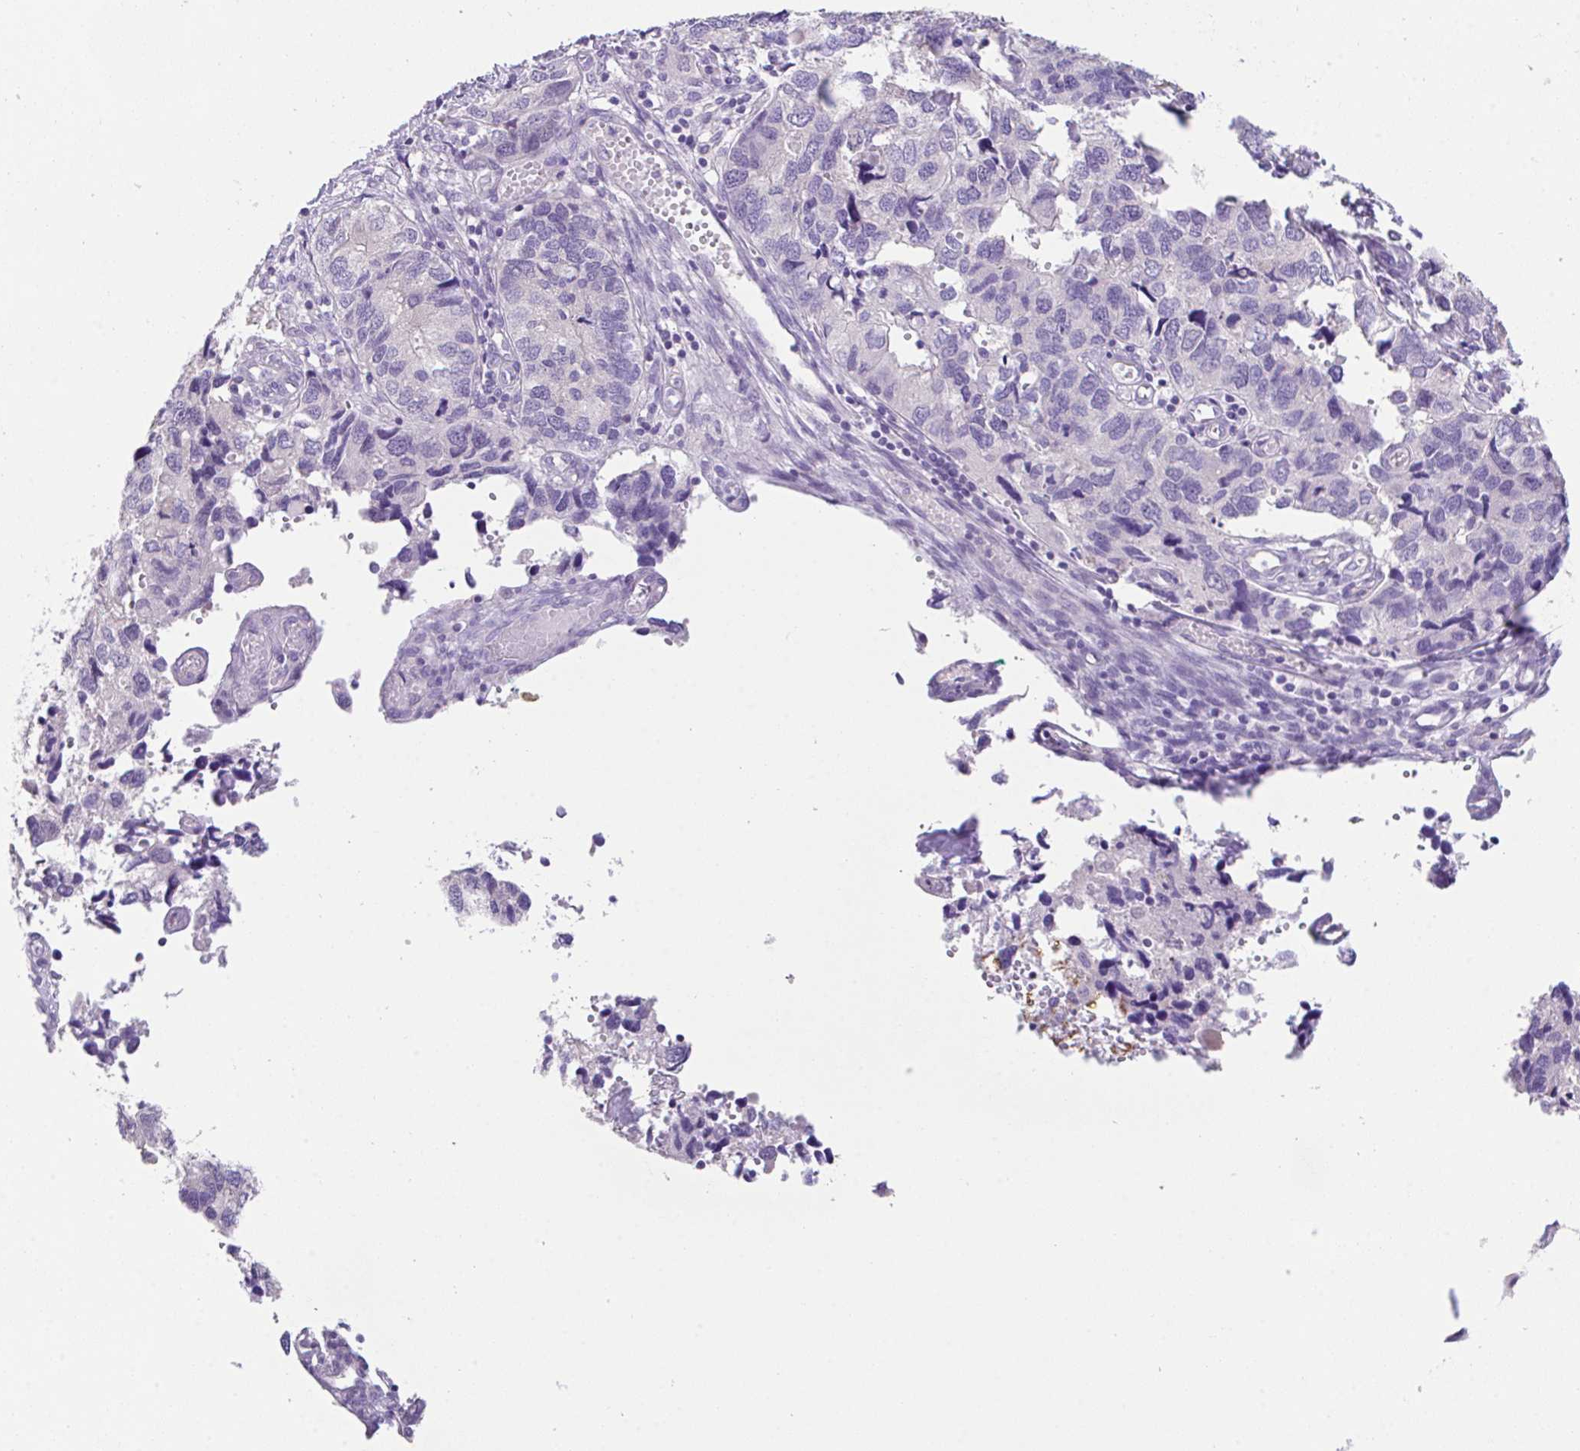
{"staining": {"intensity": "negative", "quantity": "none", "location": "none"}, "tissue": "endometrial cancer", "cell_type": "Tumor cells", "image_type": "cancer", "snomed": [{"axis": "morphology", "description": "Carcinoma, NOS"}, {"axis": "topography", "description": "Uterus"}], "caption": "IHC photomicrograph of endometrial carcinoma stained for a protein (brown), which displays no positivity in tumor cells. (DAB (3,3'-diaminobenzidine) immunohistochemistry (IHC) with hematoxylin counter stain).", "gene": "HACD4", "patient": {"sex": "female", "age": 76}}